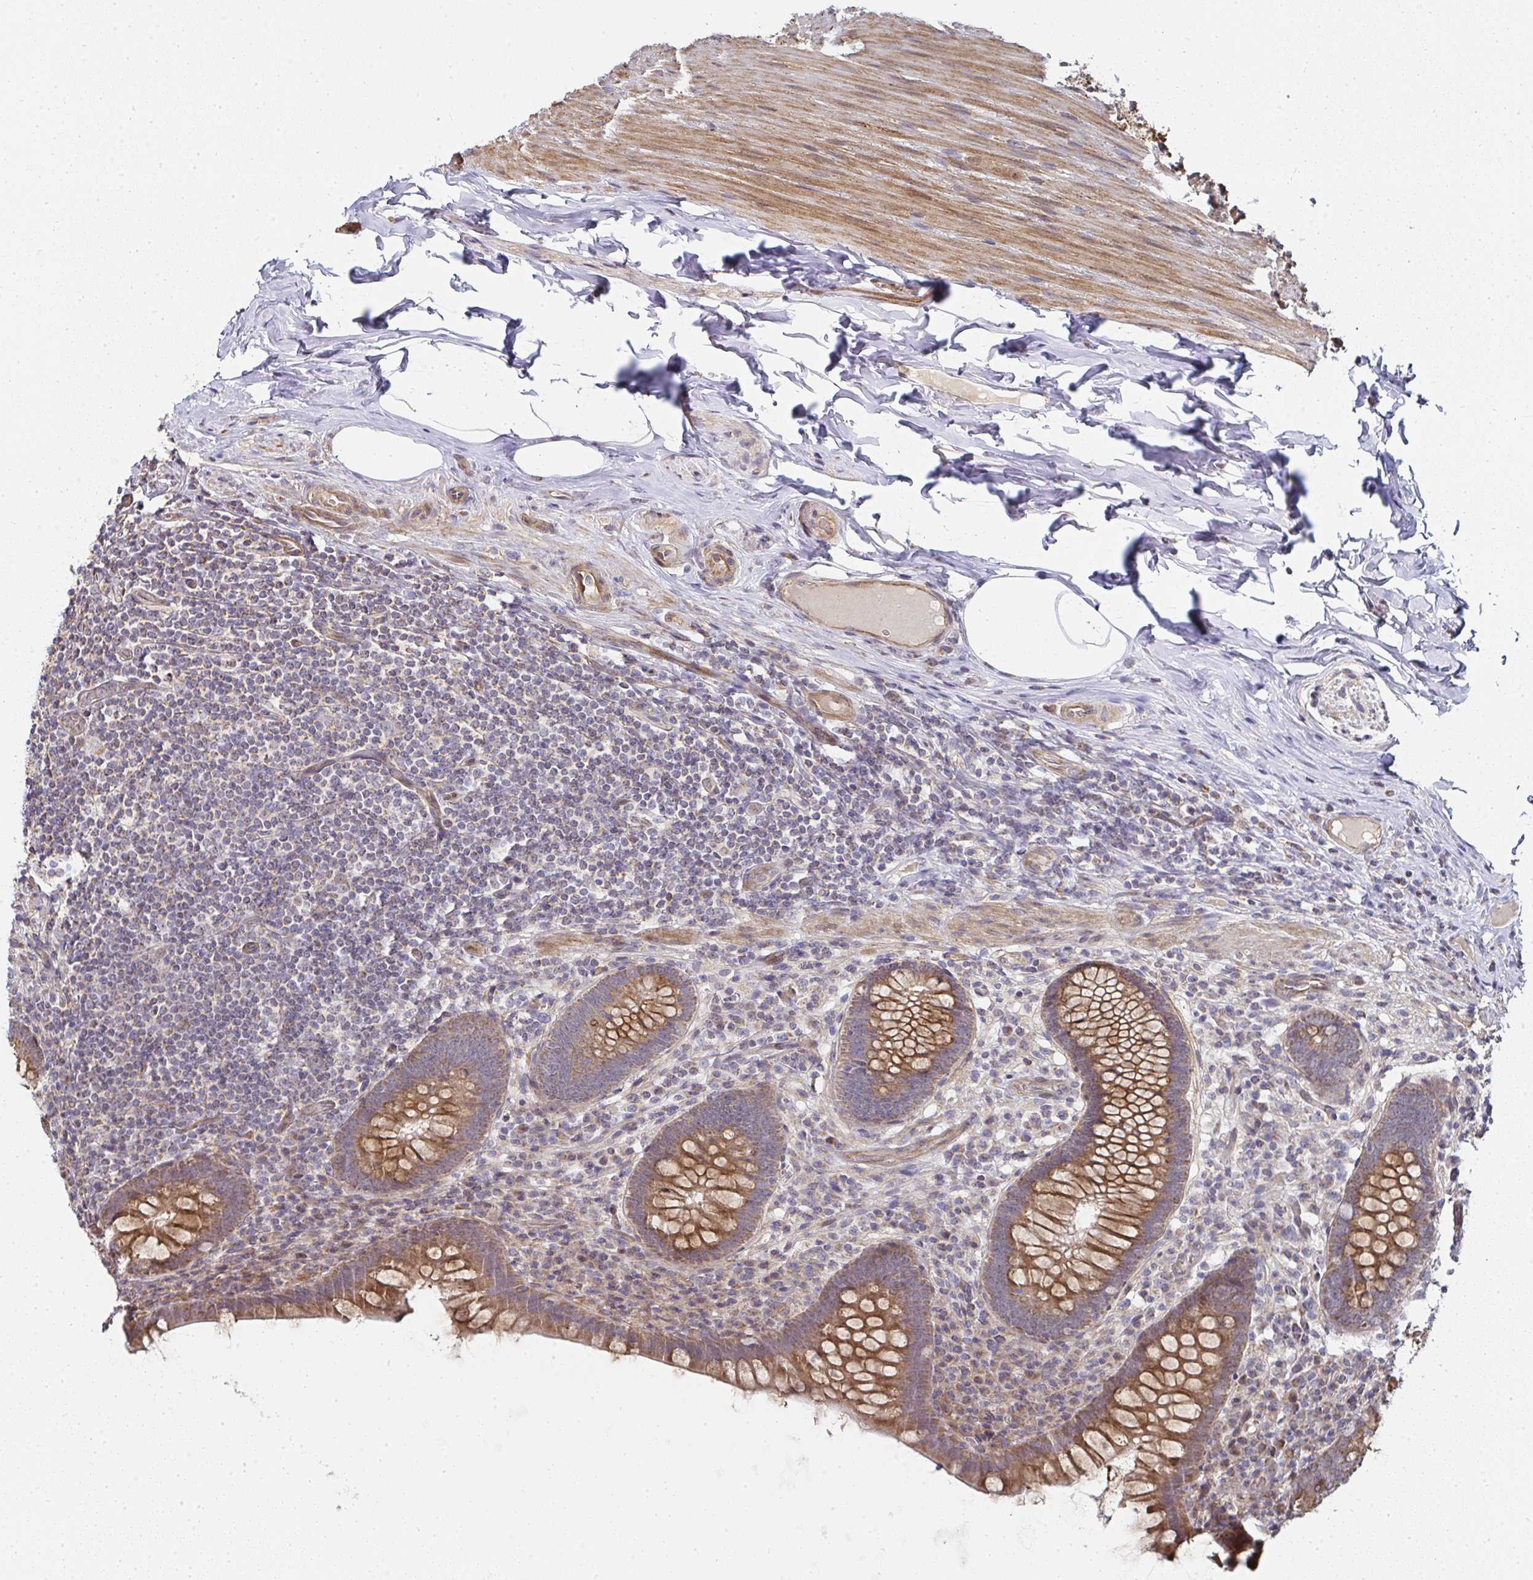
{"staining": {"intensity": "moderate", "quantity": ">75%", "location": "cytoplasmic/membranous"}, "tissue": "appendix", "cell_type": "Glandular cells", "image_type": "normal", "snomed": [{"axis": "morphology", "description": "Normal tissue, NOS"}, {"axis": "topography", "description": "Appendix"}], "caption": "Immunohistochemical staining of benign appendix reveals moderate cytoplasmic/membranous protein expression in approximately >75% of glandular cells. The protein is shown in brown color, while the nuclei are stained blue.", "gene": "AGTPBP1", "patient": {"sex": "male", "age": 71}}